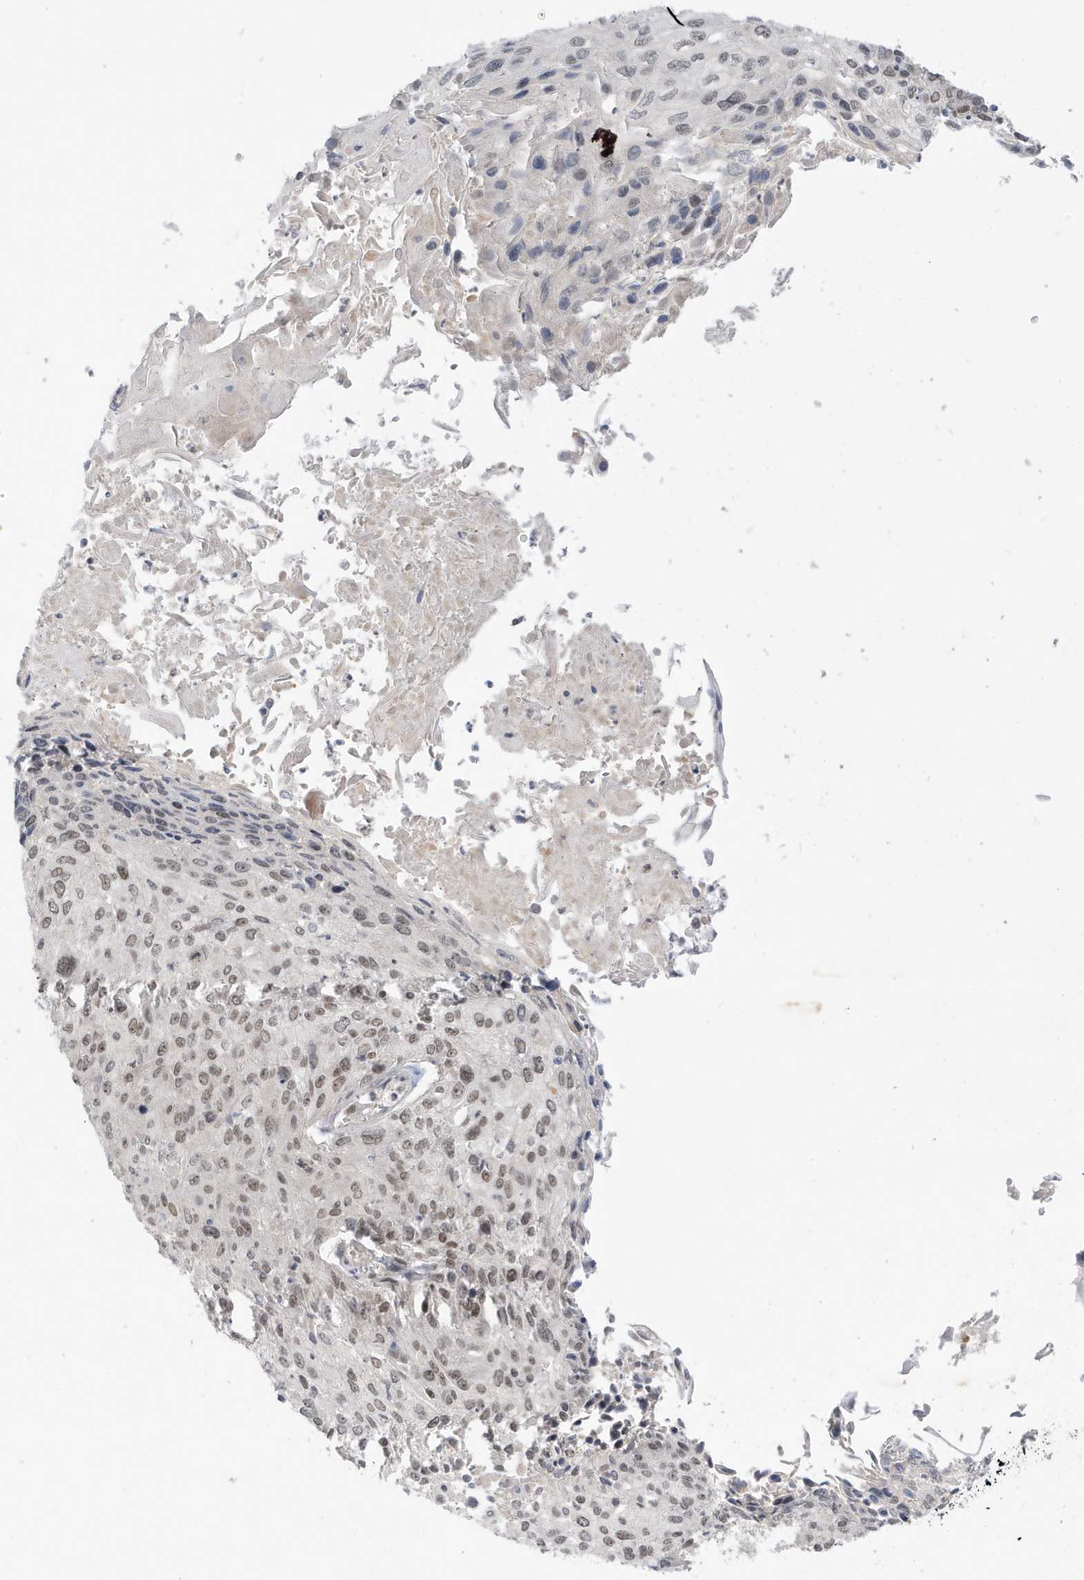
{"staining": {"intensity": "moderate", "quantity": "<25%", "location": "nuclear"}, "tissue": "cervical cancer", "cell_type": "Tumor cells", "image_type": "cancer", "snomed": [{"axis": "morphology", "description": "Squamous cell carcinoma, NOS"}, {"axis": "topography", "description": "Cervix"}], "caption": "Moderate nuclear staining for a protein is appreciated in approximately <25% of tumor cells of cervical squamous cell carcinoma using immunohistochemistry (IHC).", "gene": "MSL3", "patient": {"sex": "female", "age": 51}}